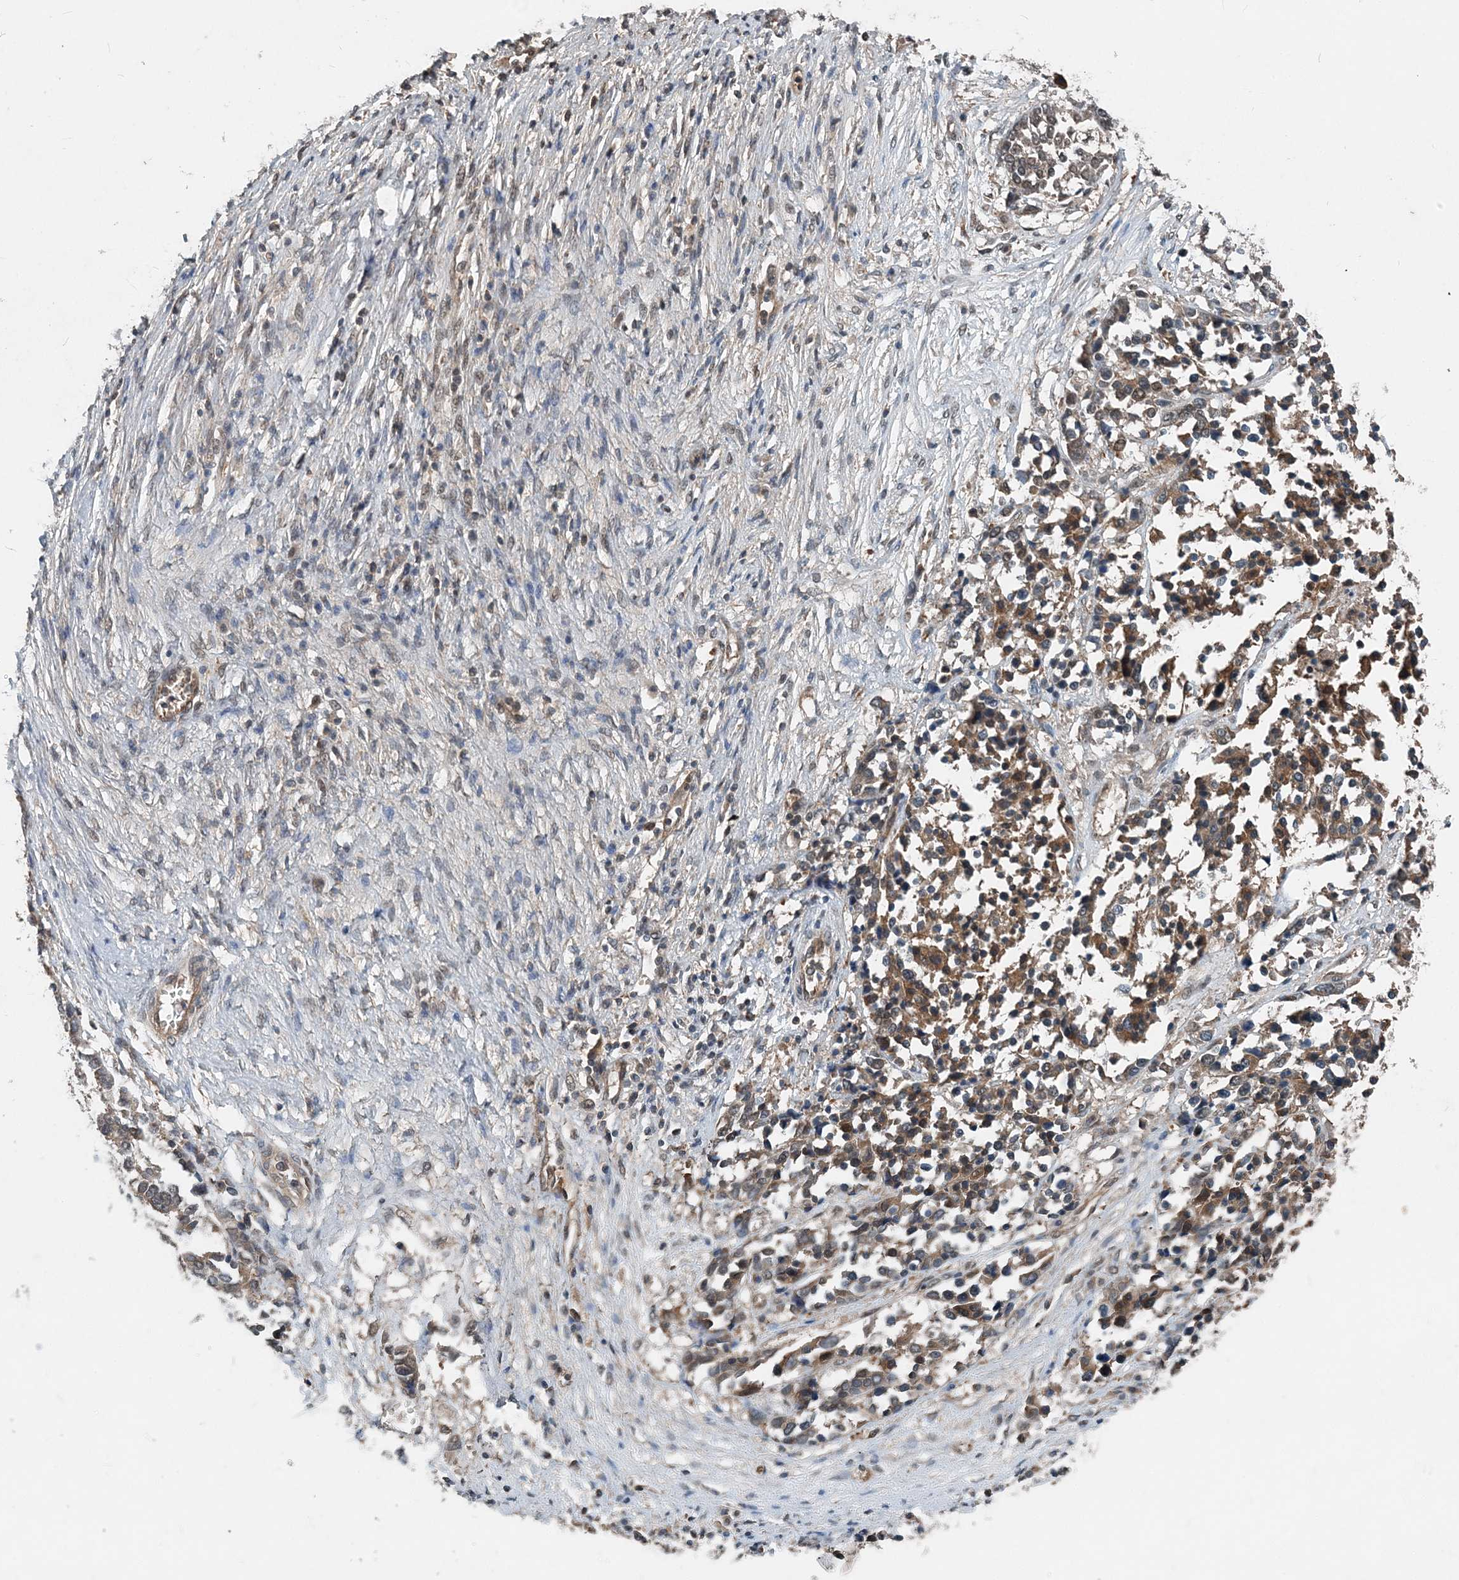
{"staining": {"intensity": "moderate", "quantity": "25%-75%", "location": "cytoplasmic/membranous,nuclear"}, "tissue": "ovarian cancer", "cell_type": "Tumor cells", "image_type": "cancer", "snomed": [{"axis": "morphology", "description": "Cystadenocarcinoma, serous, NOS"}, {"axis": "topography", "description": "Ovary"}], "caption": "DAB (3,3'-diaminobenzidine) immunohistochemical staining of human ovarian serous cystadenocarcinoma displays moderate cytoplasmic/membranous and nuclear protein staining in approximately 25%-75% of tumor cells.", "gene": "SMPD3", "patient": {"sex": "female", "age": 44}}